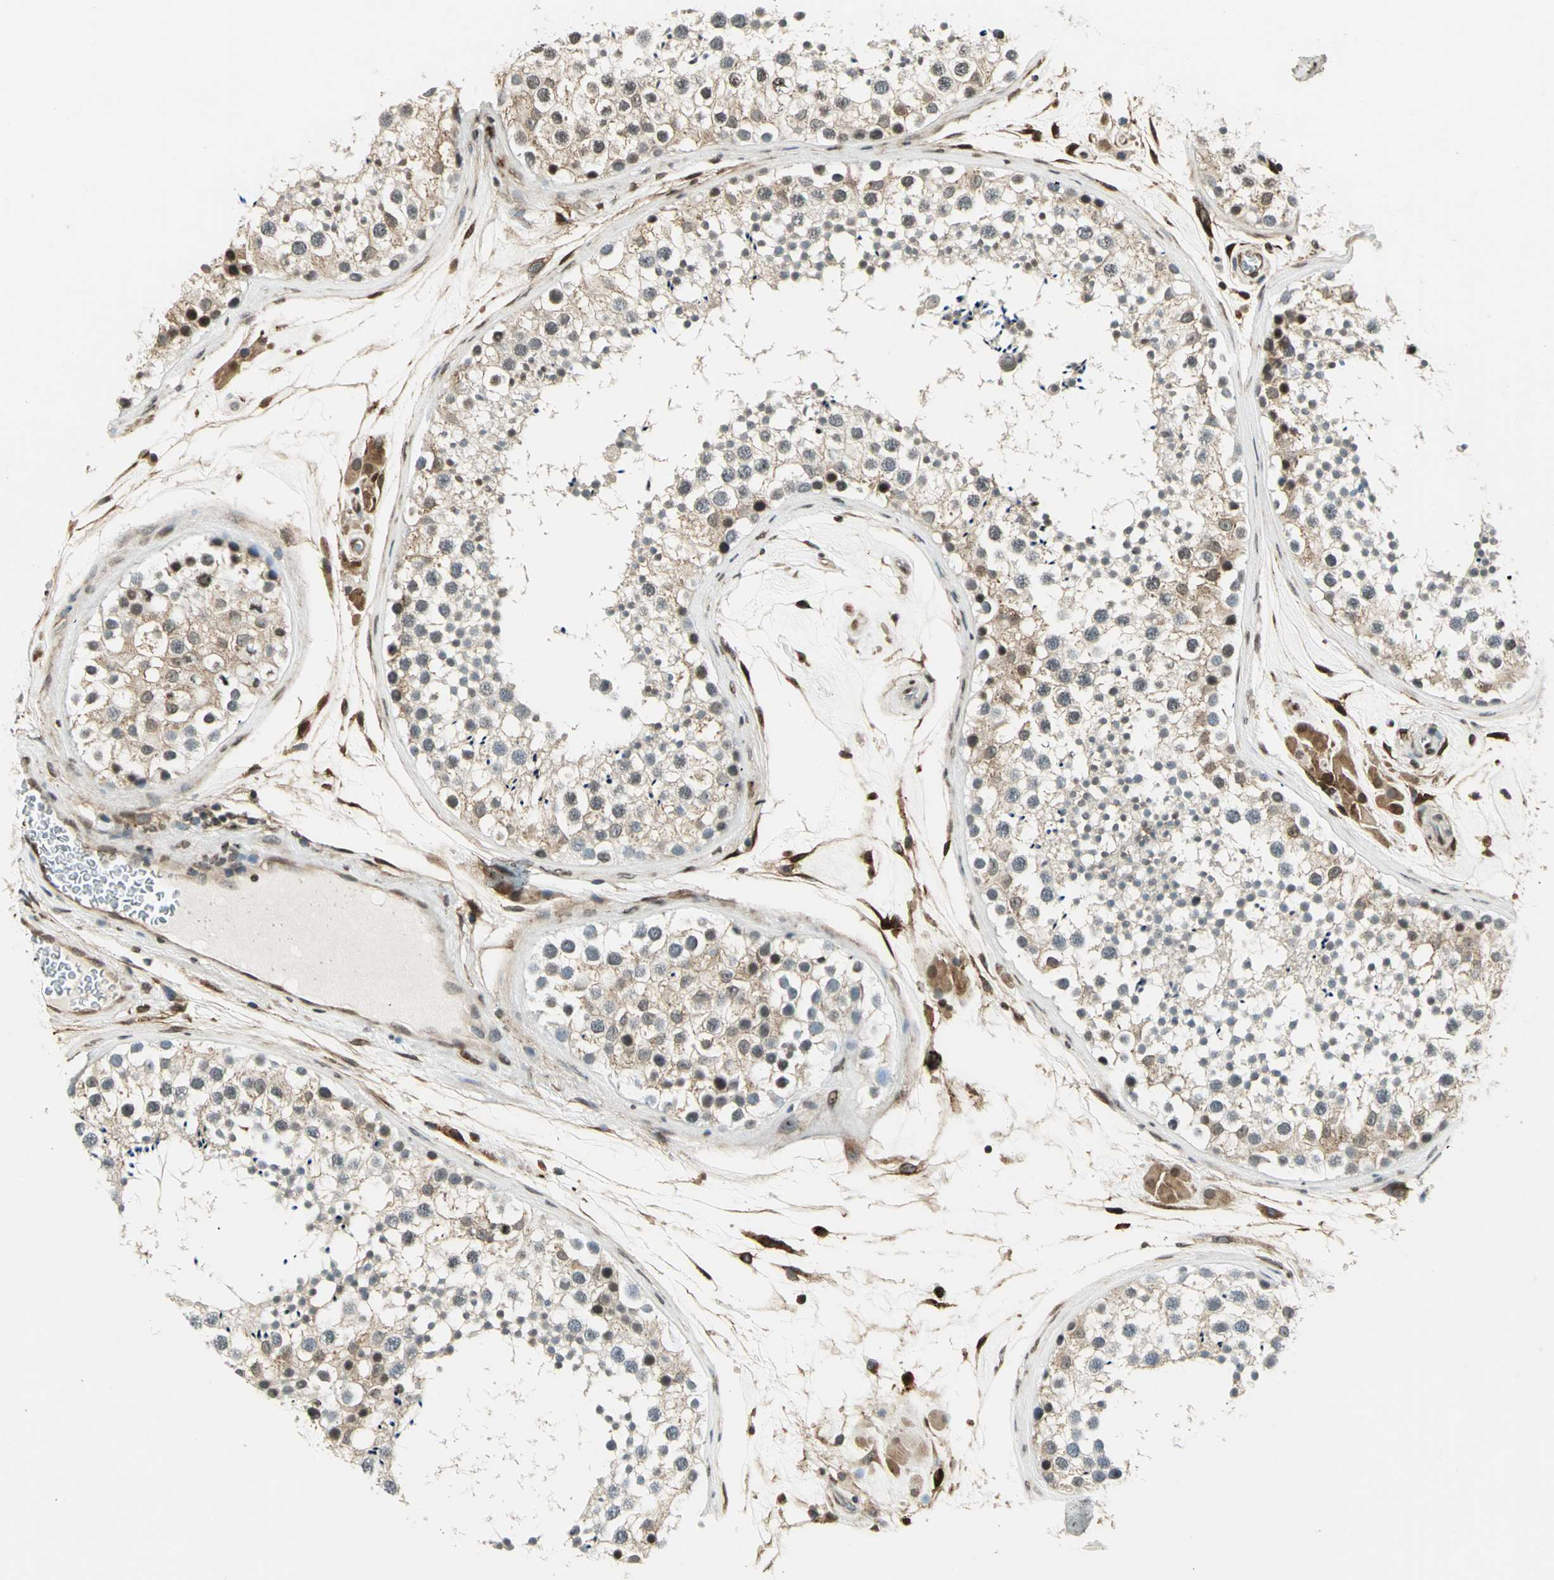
{"staining": {"intensity": "moderate", "quantity": "25%-75%", "location": "cytoplasmic/membranous,nuclear"}, "tissue": "testis", "cell_type": "Cells in seminiferous ducts", "image_type": "normal", "snomed": [{"axis": "morphology", "description": "Normal tissue, NOS"}, {"axis": "topography", "description": "Testis"}], "caption": "Moderate cytoplasmic/membranous,nuclear protein positivity is present in about 25%-75% of cells in seminiferous ducts in testis. (DAB = brown stain, brightfield microscopy at high magnification).", "gene": "LGALS3", "patient": {"sex": "male", "age": 46}}